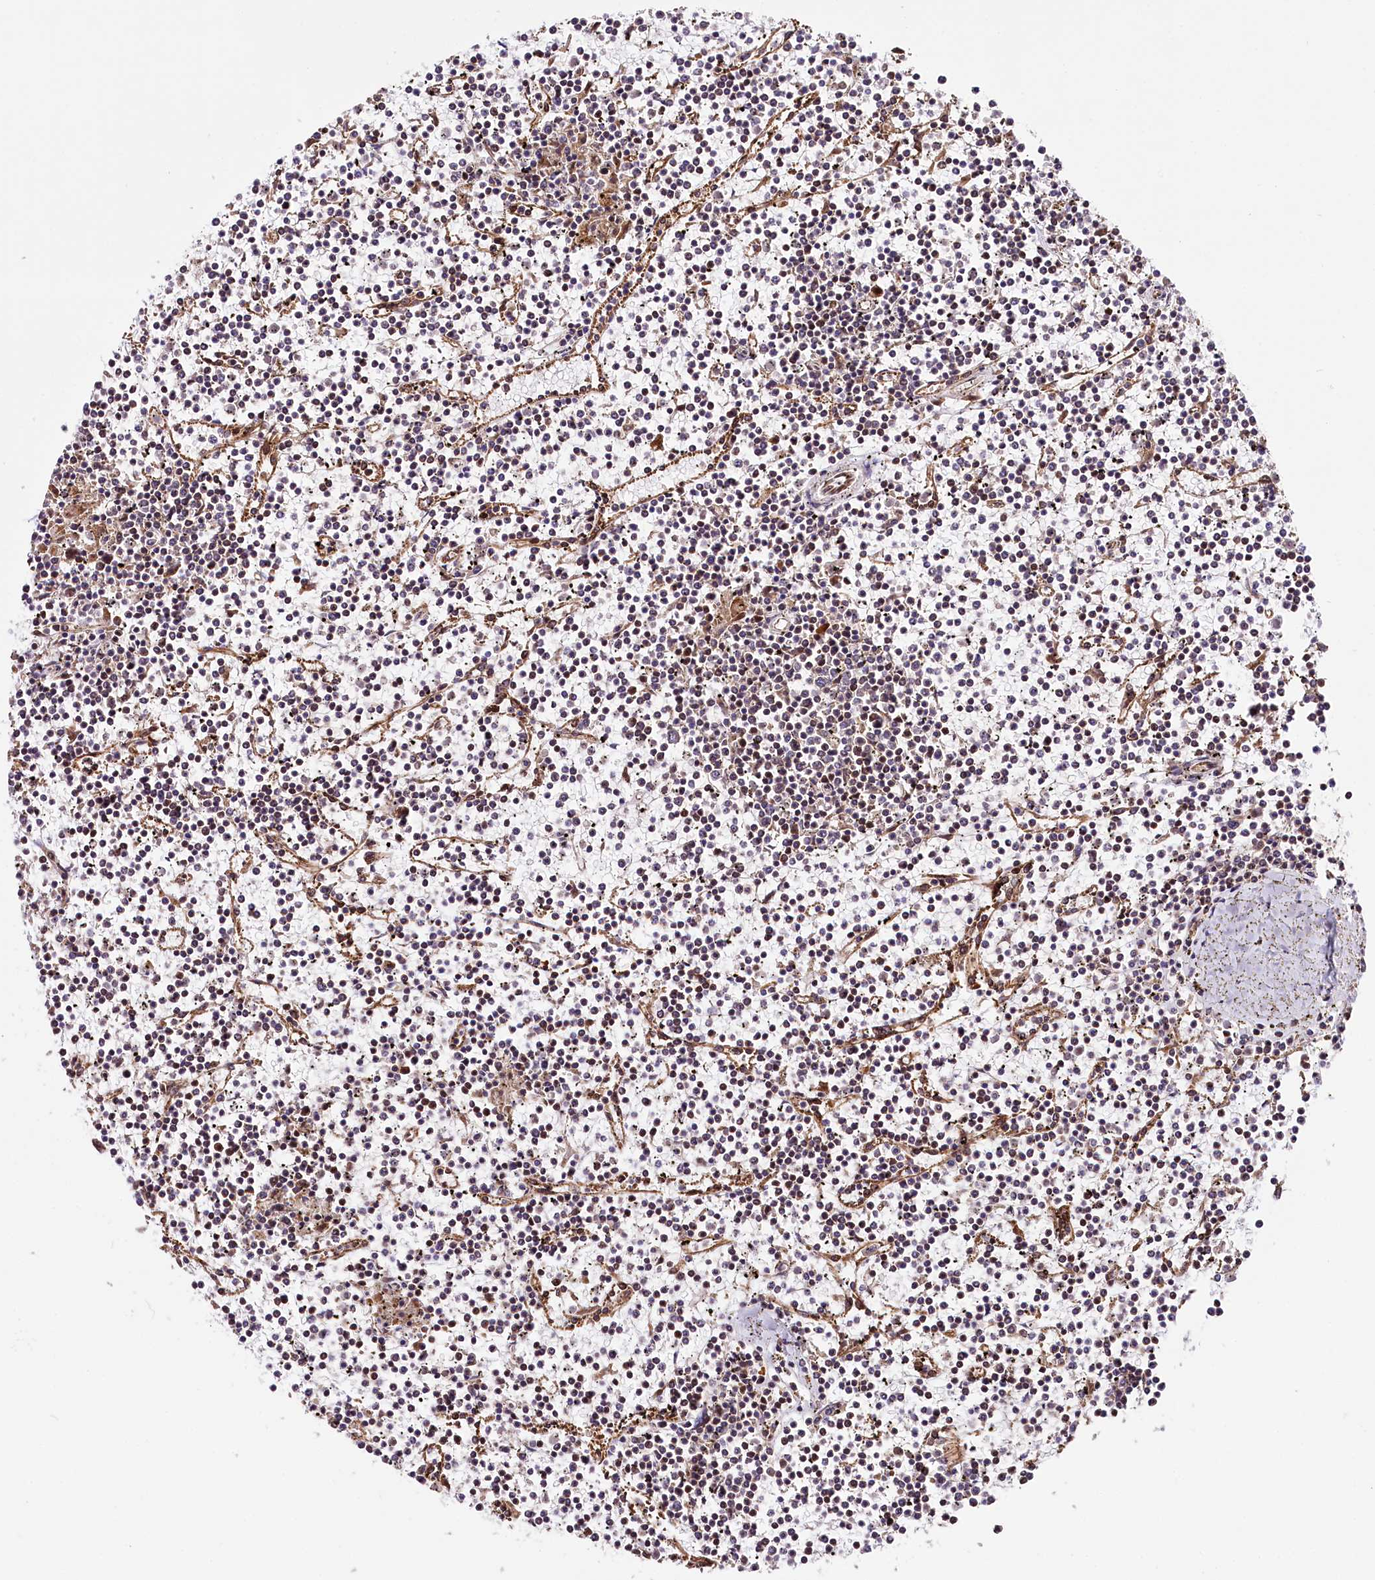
{"staining": {"intensity": "negative", "quantity": "none", "location": "none"}, "tissue": "lymphoma", "cell_type": "Tumor cells", "image_type": "cancer", "snomed": [{"axis": "morphology", "description": "Malignant lymphoma, non-Hodgkin's type, Low grade"}, {"axis": "topography", "description": "Spleen"}], "caption": "This is an immunohistochemistry (IHC) micrograph of human lymphoma. There is no positivity in tumor cells.", "gene": "CUTC", "patient": {"sex": "female", "age": 19}}